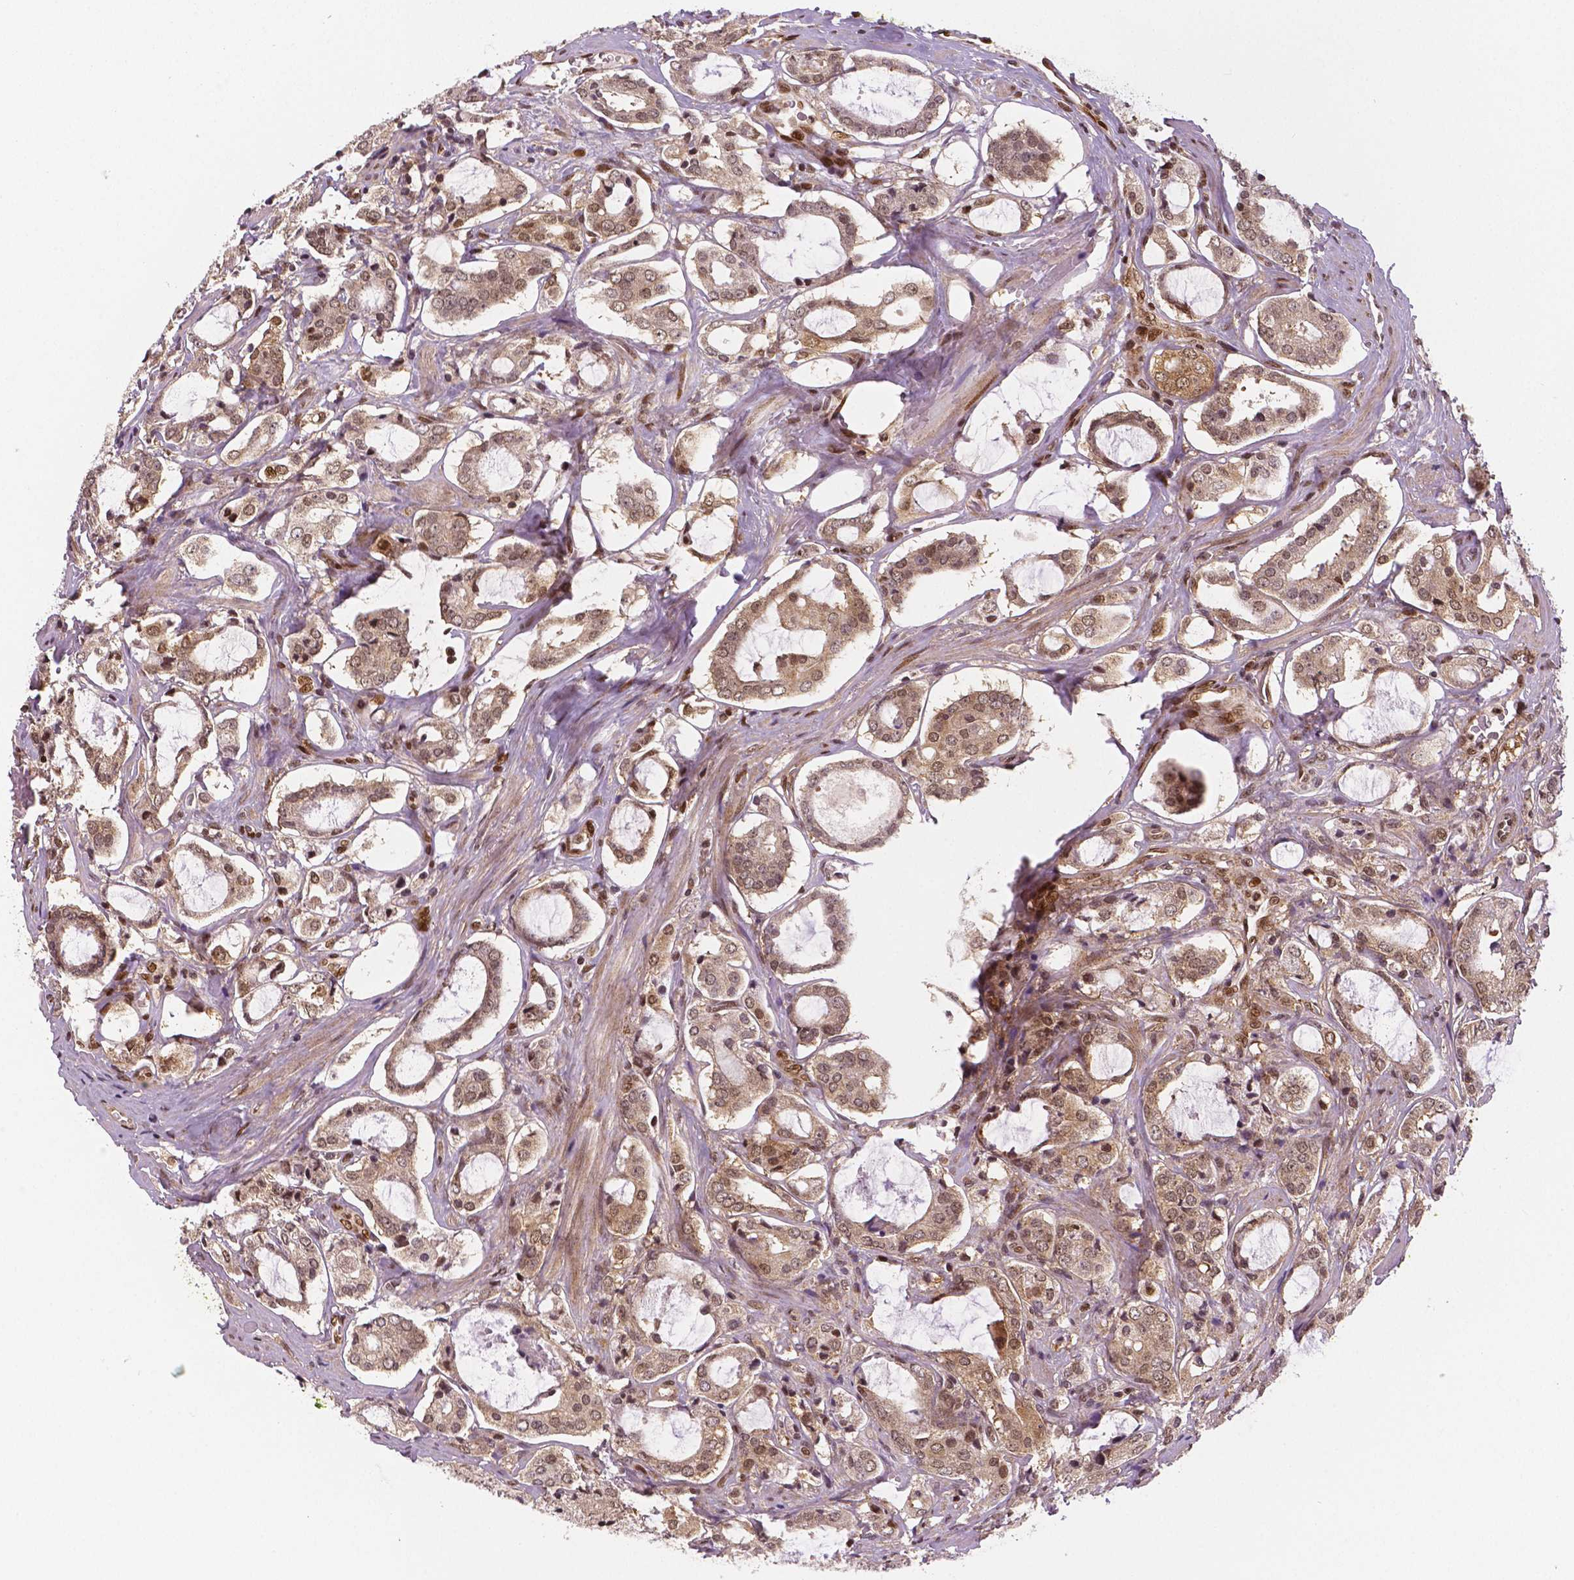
{"staining": {"intensity": "moderate", "quantity": "25%-75%", "location": "cytoplasmic/membranous,nuclear"}, "tissue": "prostate cancer", "cell_type": "Tumor cells", "image_type": "cancer", "snomed": [{"axis": "morphology", "description": "Adenocarcinoma, NOS"}, {"axis": "topography", "description": "Prostate"}], "caption": "Immunohistochemistry (IHC) histopathology image of neoplastic tissue: human prostate cancer stained using immunohistochemistry displays medium levels of moderate protein expression localized specifically in the cytoplasmic/membranous and nuclear of tumor cells, appearing as a cytoplasmic/membranous and nuclear brown color.", "gene": "STAT3", "patient": {"sex": "male", "age": 66}}